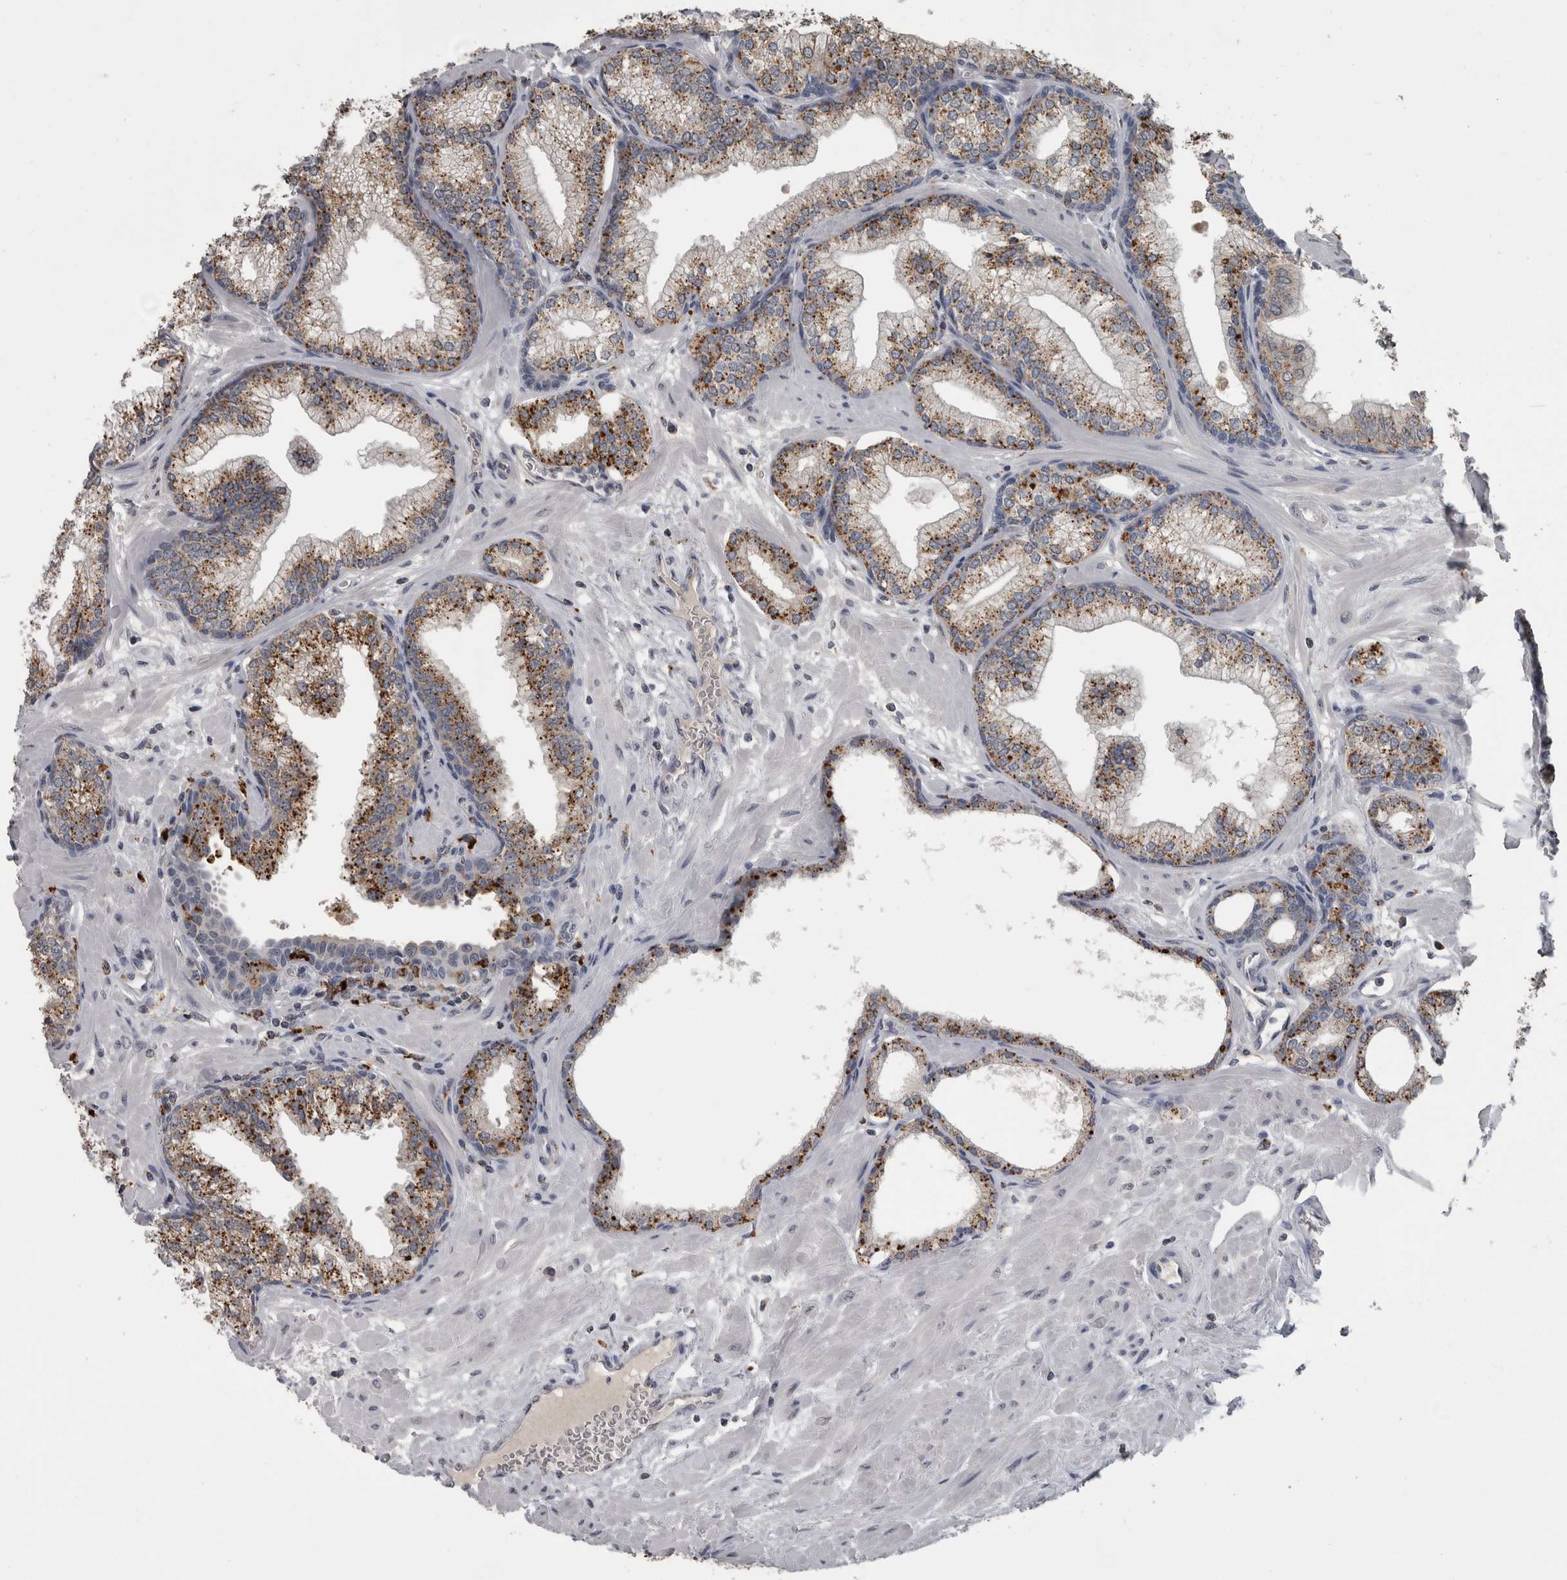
{"staining": {"intensity": "moderate", "quantity": ">75%", "location": "nuclear"}, "tissue": "prostate", "cell_type": "Glandular cells", "image_type": "normal", "snomed": [{"axis": "morphology", "description": "Normal tissue, NOS"}, {"axis": "morphology", "description": "Urothelial carcinoma, Low grade"}, {"axis": "topography", "description": "Urinary bladder"}, {"axis": "topography", "description": "Prostate"}], "caption": "Glandular cells exhibit moderate nuclear expression in approximately >75% of cells in unremarkable prostate. (DAB = brown stain, brightfield microscopy at high magnification).", "gene": "NAAA", "patient": {"sex": "male", "age": 60}}